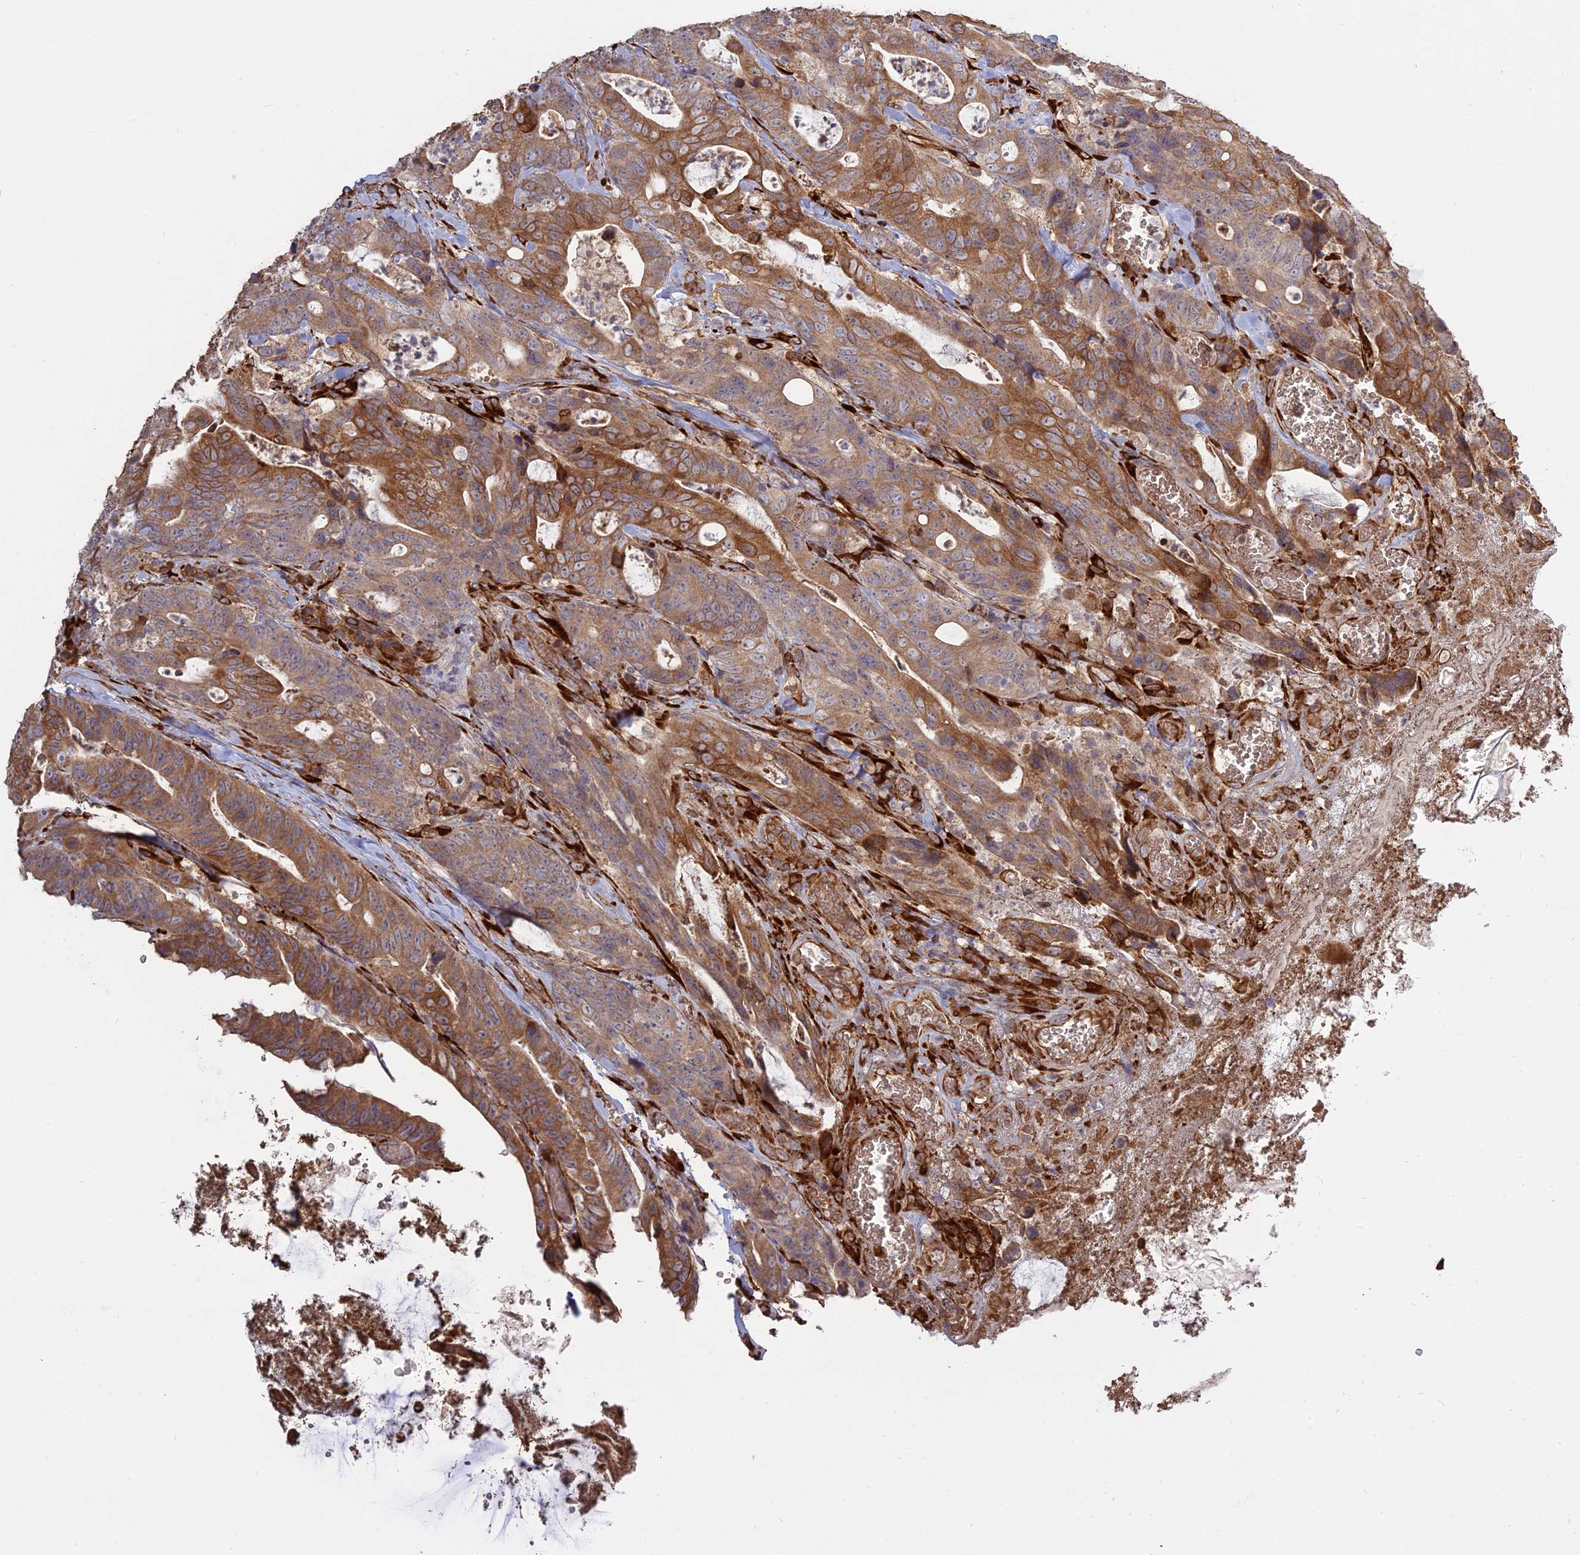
{"staining": {"intensity": "moderate", "quantity": ">75%", "location": "cytoplasmic/membranous"}, "tissue": "colorectal cancer", "cell_type": "Tumor cells", "image_type": "cancer", "snomed": [{"axis": "morphology", "description": "Adenocarcinoma, NOS"}, {"axis": "topography", "description": "Colon"}], "caption": "Protein expression by immunohistochemistry demonstrates moderate cytoplasmic/membranous expression in approximately >75% of tumor cells in adenocarcinoma (colorectal). Using DAB (3,3'-diaminobenzidine) (brown) and hematoxylin (blue) stains, captured at high magnification using brightfield microscopy.", "gene": "PPIC", "patient": {"sex": "female", "age": 82}}